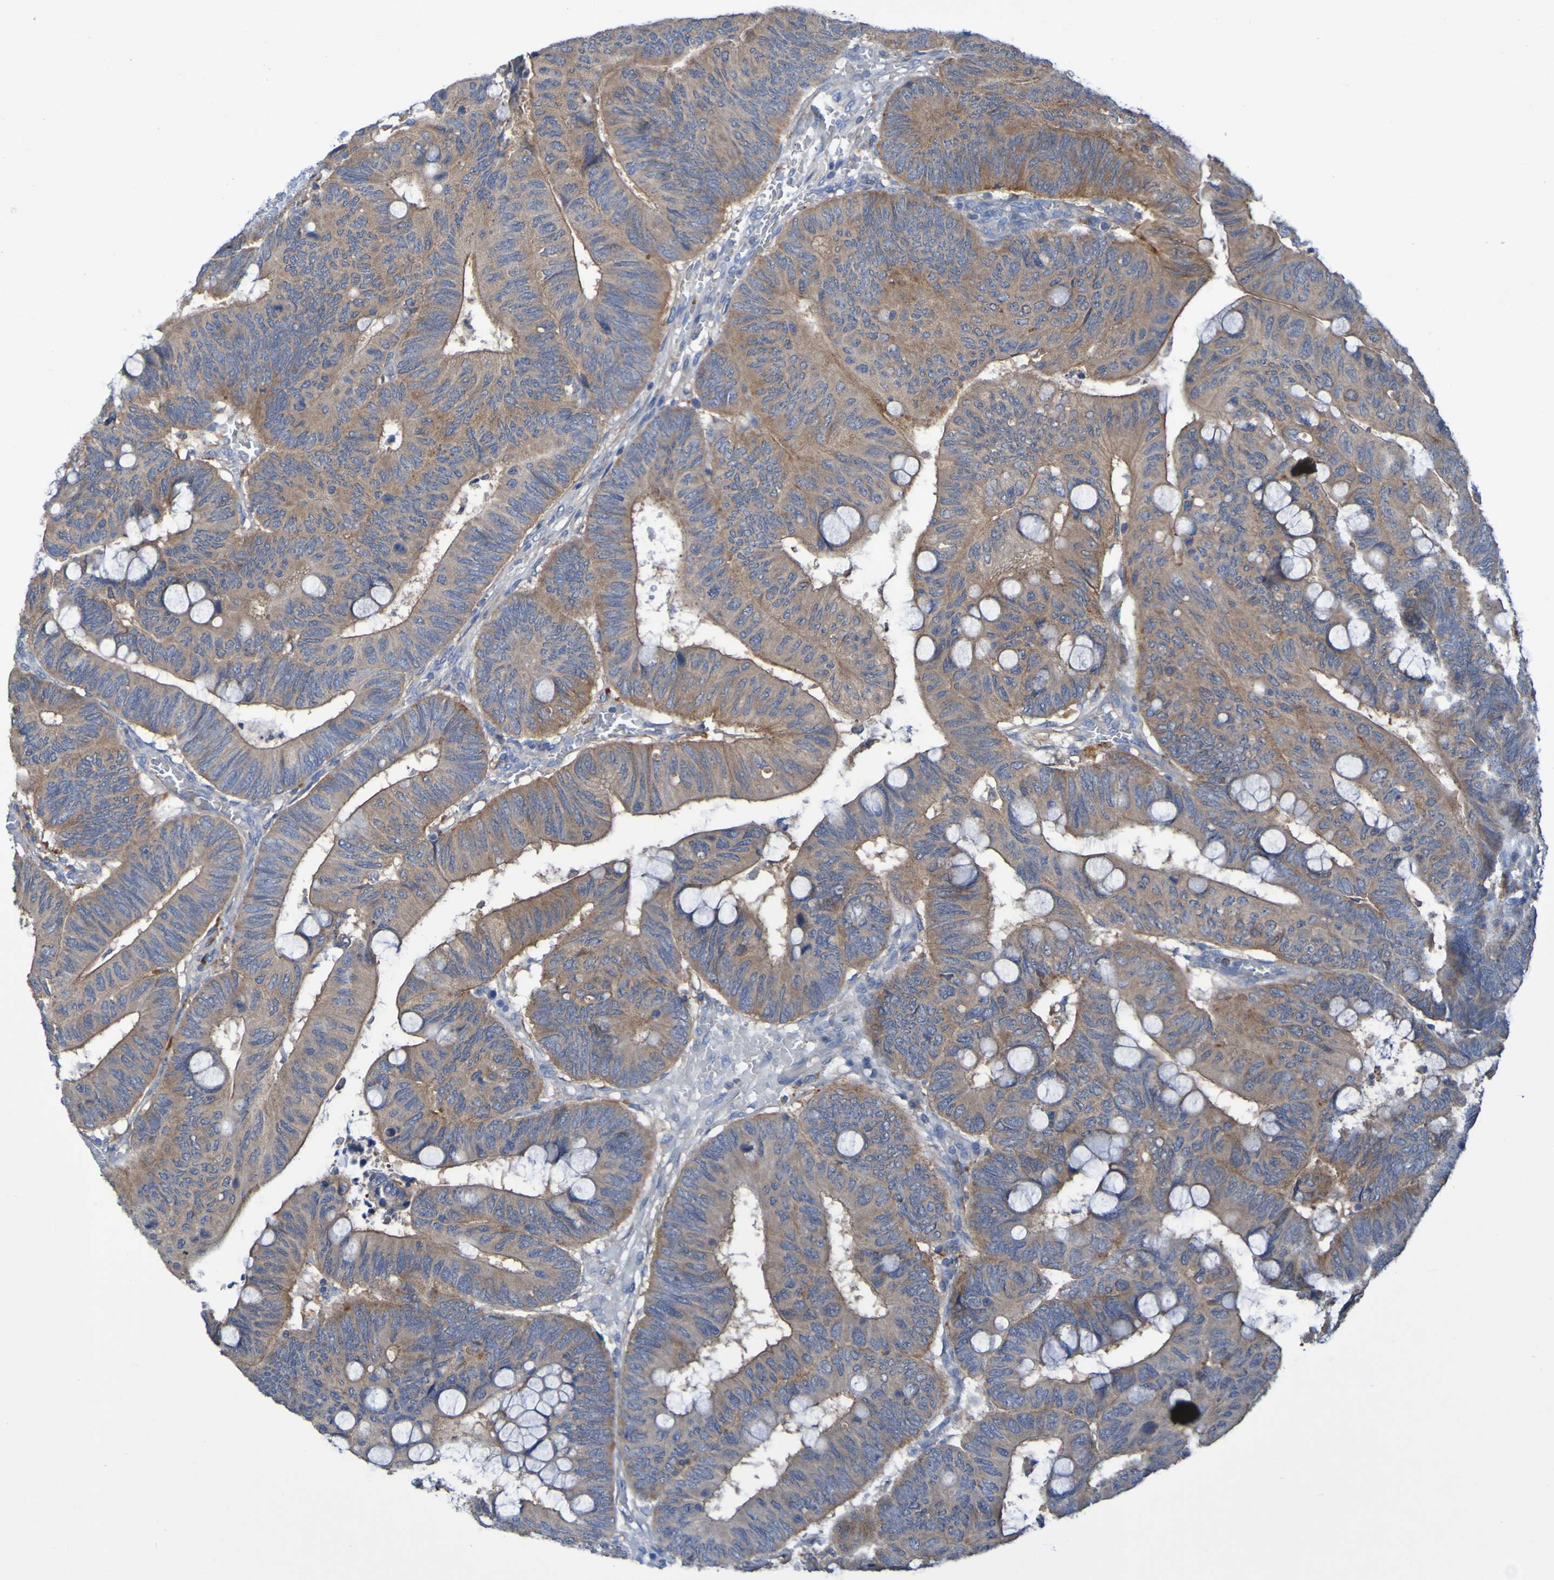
{"staining": {"intensity": "moderate", "quantity": "25%-75%", "location": "cytoplasmic/membranous"}, "tissue": "colorectal cancer", "cell_type": "Tumor cells", "image_type": "cancer", "snomed": [{"axis": "morphology", "description": "Normal tissue, NOS"}, {"axis": "morphology", "description": "Adenocarcinoma, NOS"}, {"axis": "topography", "description": "Rectum"}, {"axis": "topography", "description": "Peripheral nerve tissue"}], "caption": "This histopathology image reveals immunohistochemistry staining of colorectal adenocarcinoma, with medium moderate cytoplasmic/membranous positivity in about 25%-75% of tumor cells.", "gene": "ARHGEF16", "patient": {"sex": "male", "age": 92}}